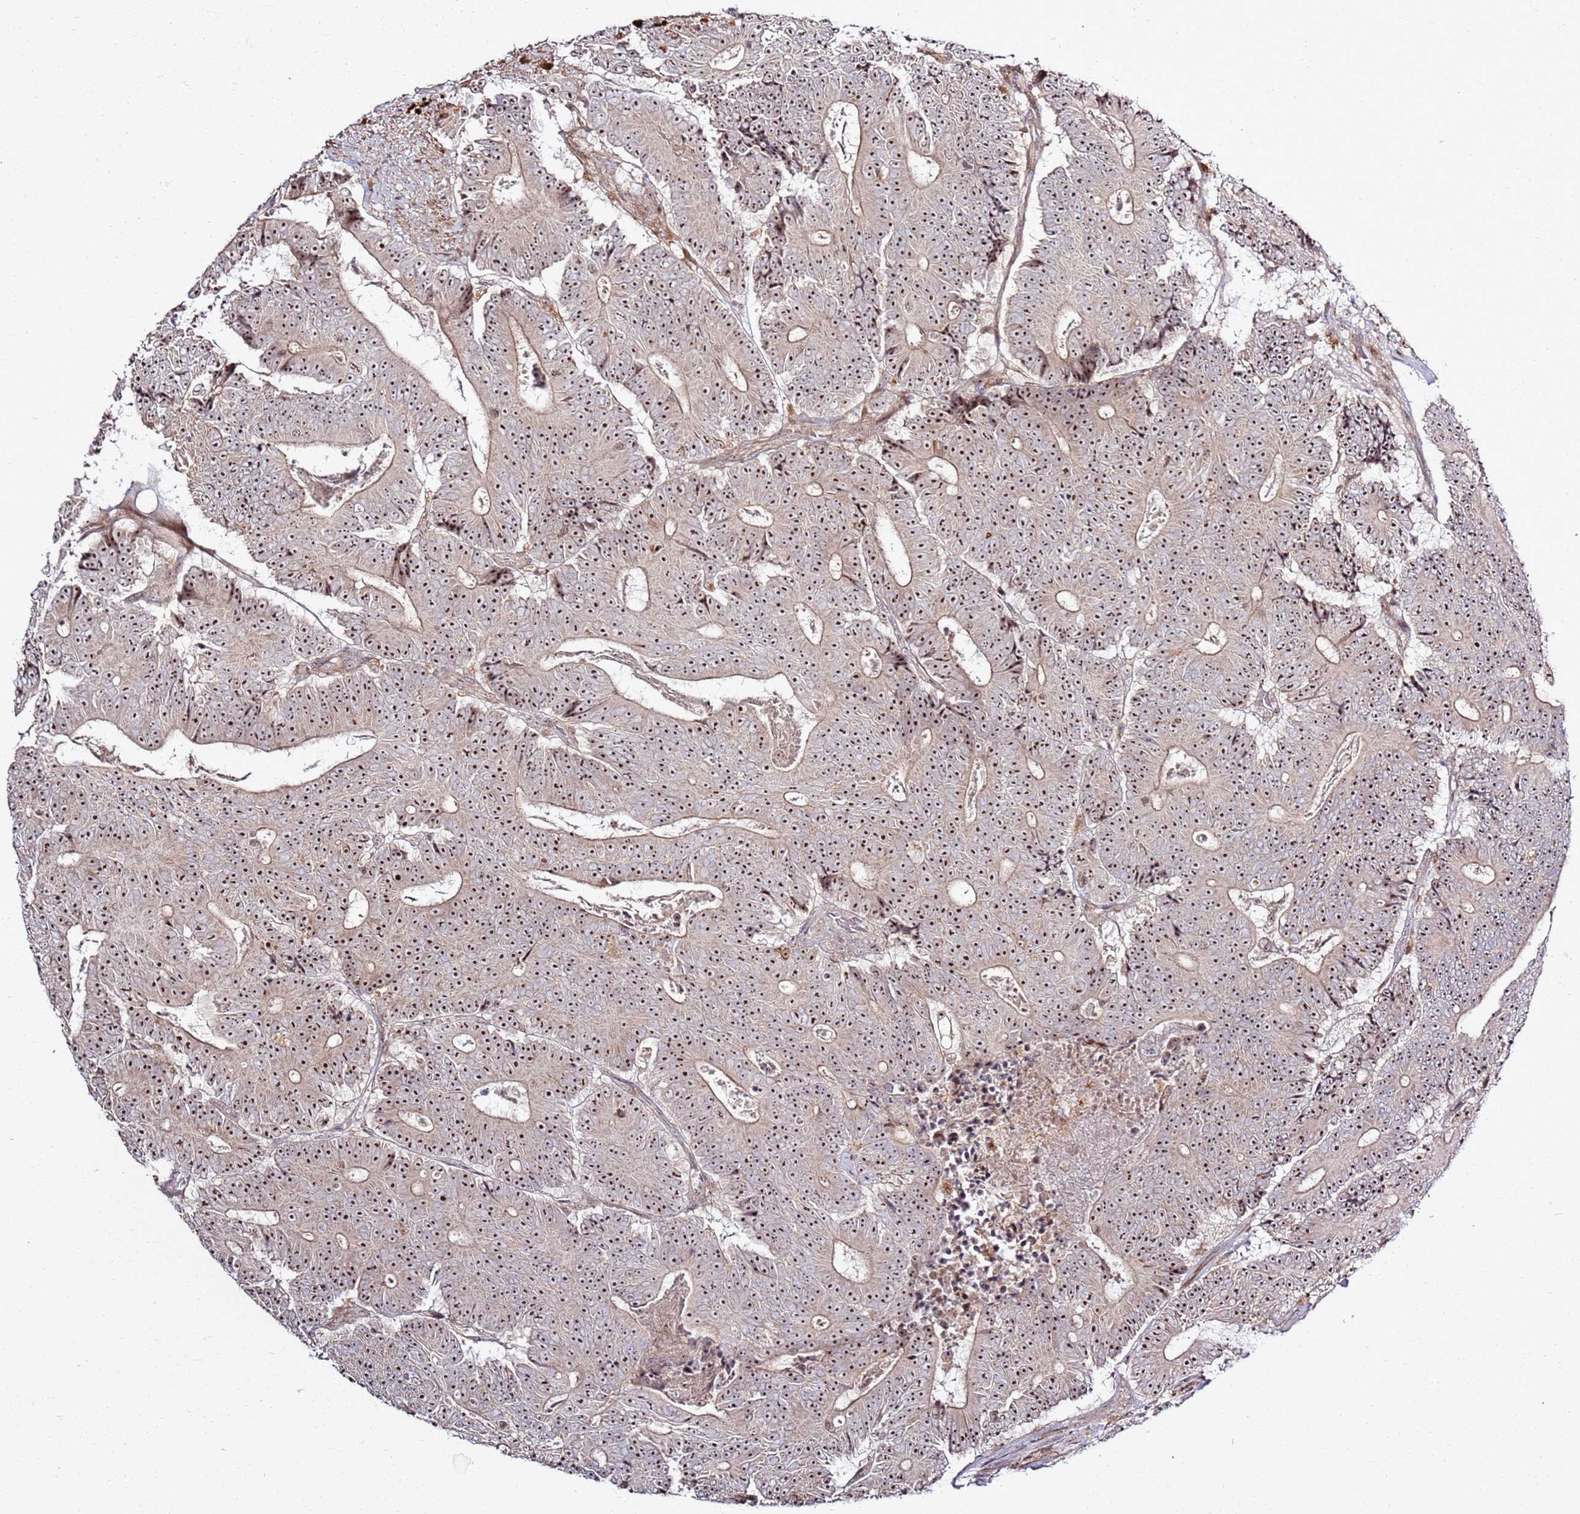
{"staining": {"intensity": "moderate", "quantity": ">75%", "location": "nuclear"}, "tissue": "colorectal cancer", "cell_type": "Tumor cells", "image_type": "cancer", "snomed": [{"axis": "morphology", "description": "Adenocarcinoma, NOS"}, {"axis": "topography", "description": "Colon"}], "caption": "High-power microscopy captured an immunohistochemistry histopathology image of adenocarcinoma (colorectal), revealing moderate nuclear positivity in approximately >75% of tumor cells. Ihc stains the protein in brown and the nuclei are stained blue.", "gene": "CNPY1", "patient": {"sex": "male", "age": 83}}